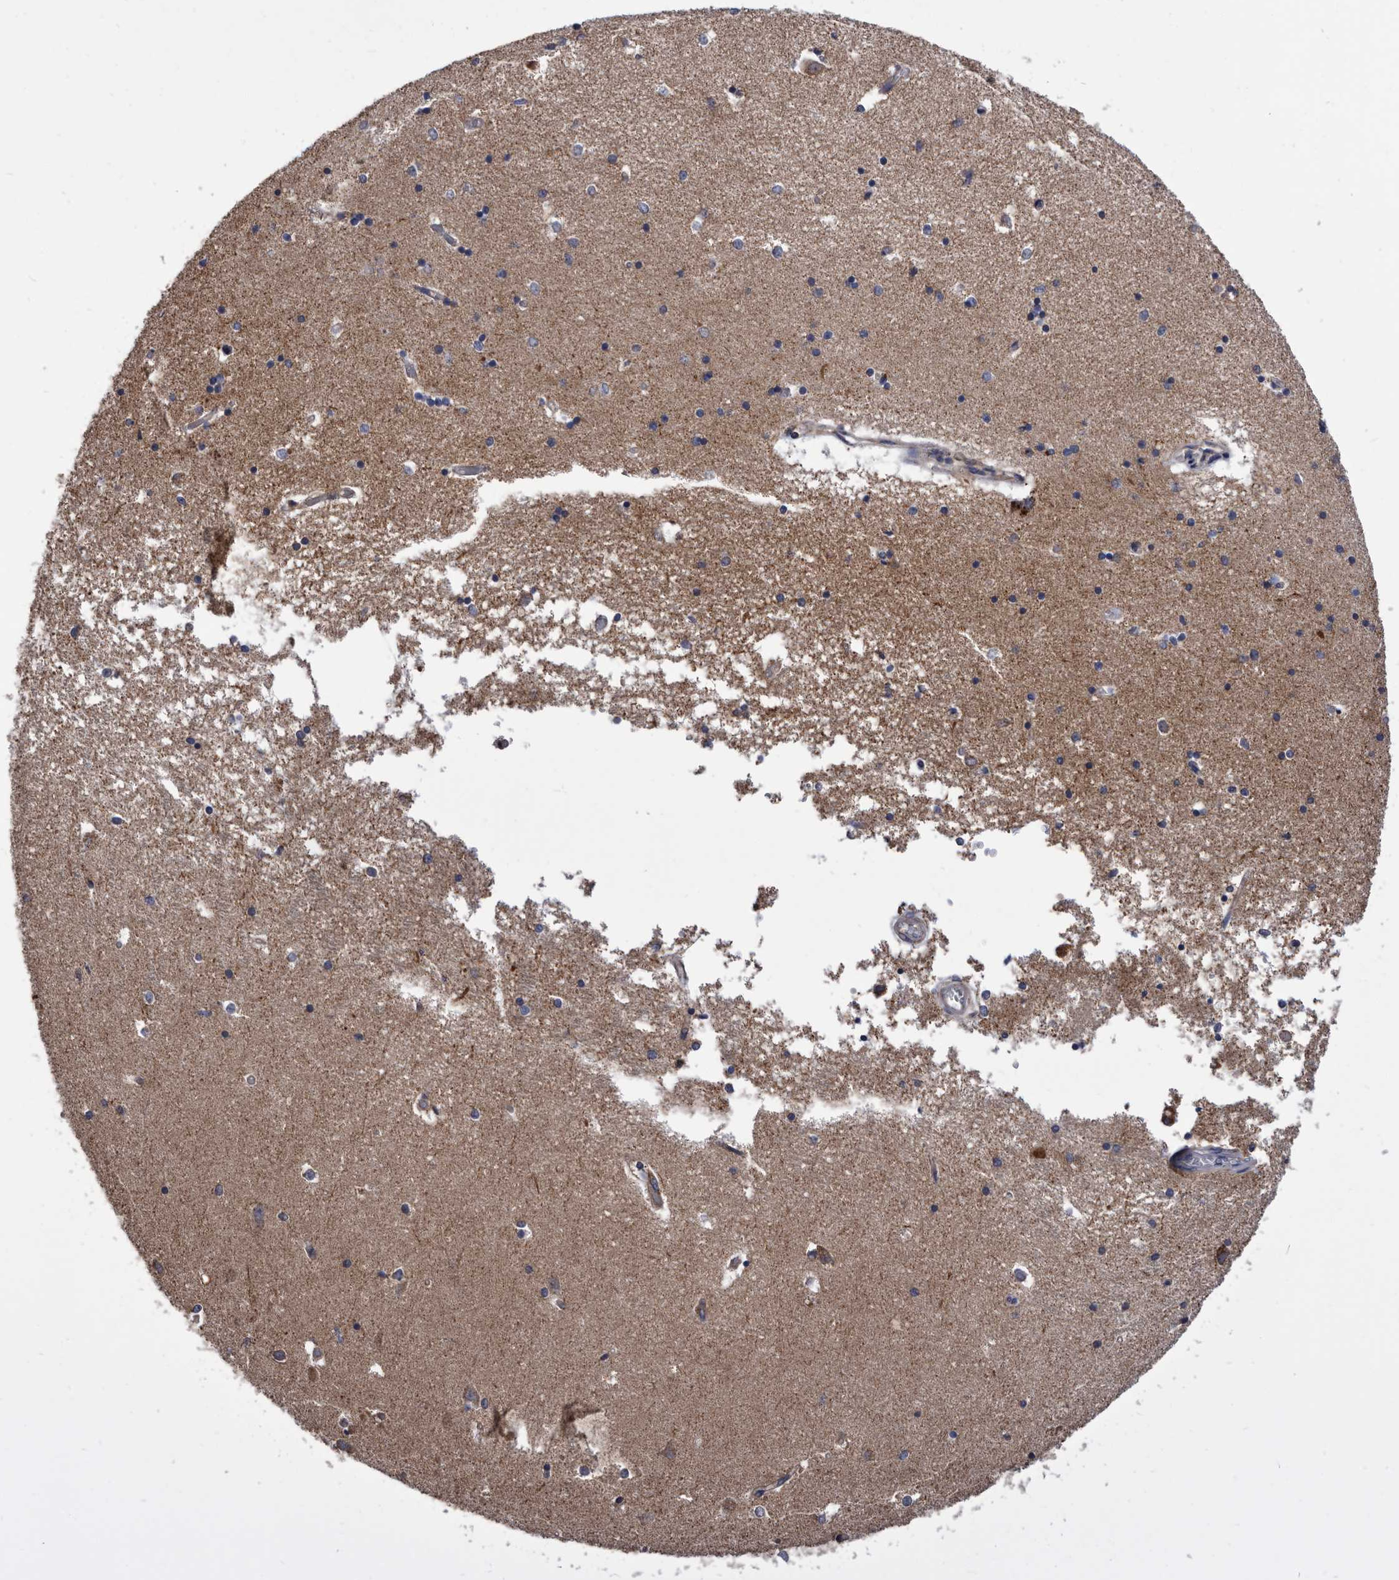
{"staining": {"intensity": "negative", "quantity": "none", "location": "none"}, "tissue": "hippocampus", "cell_type": "Glial cells", "image_type": "normal", "snomed": [{"axis": "morphology", "description": "Normal tissue, NOS"}, {"axis": "topography", "description": "Hippocampus"}], "caption": "Immunohistochemistry of normal hippocampus displays no staining in glial cells.", "gene": "DTNBP1", "patient": {"sex": "male", "age": 45}}